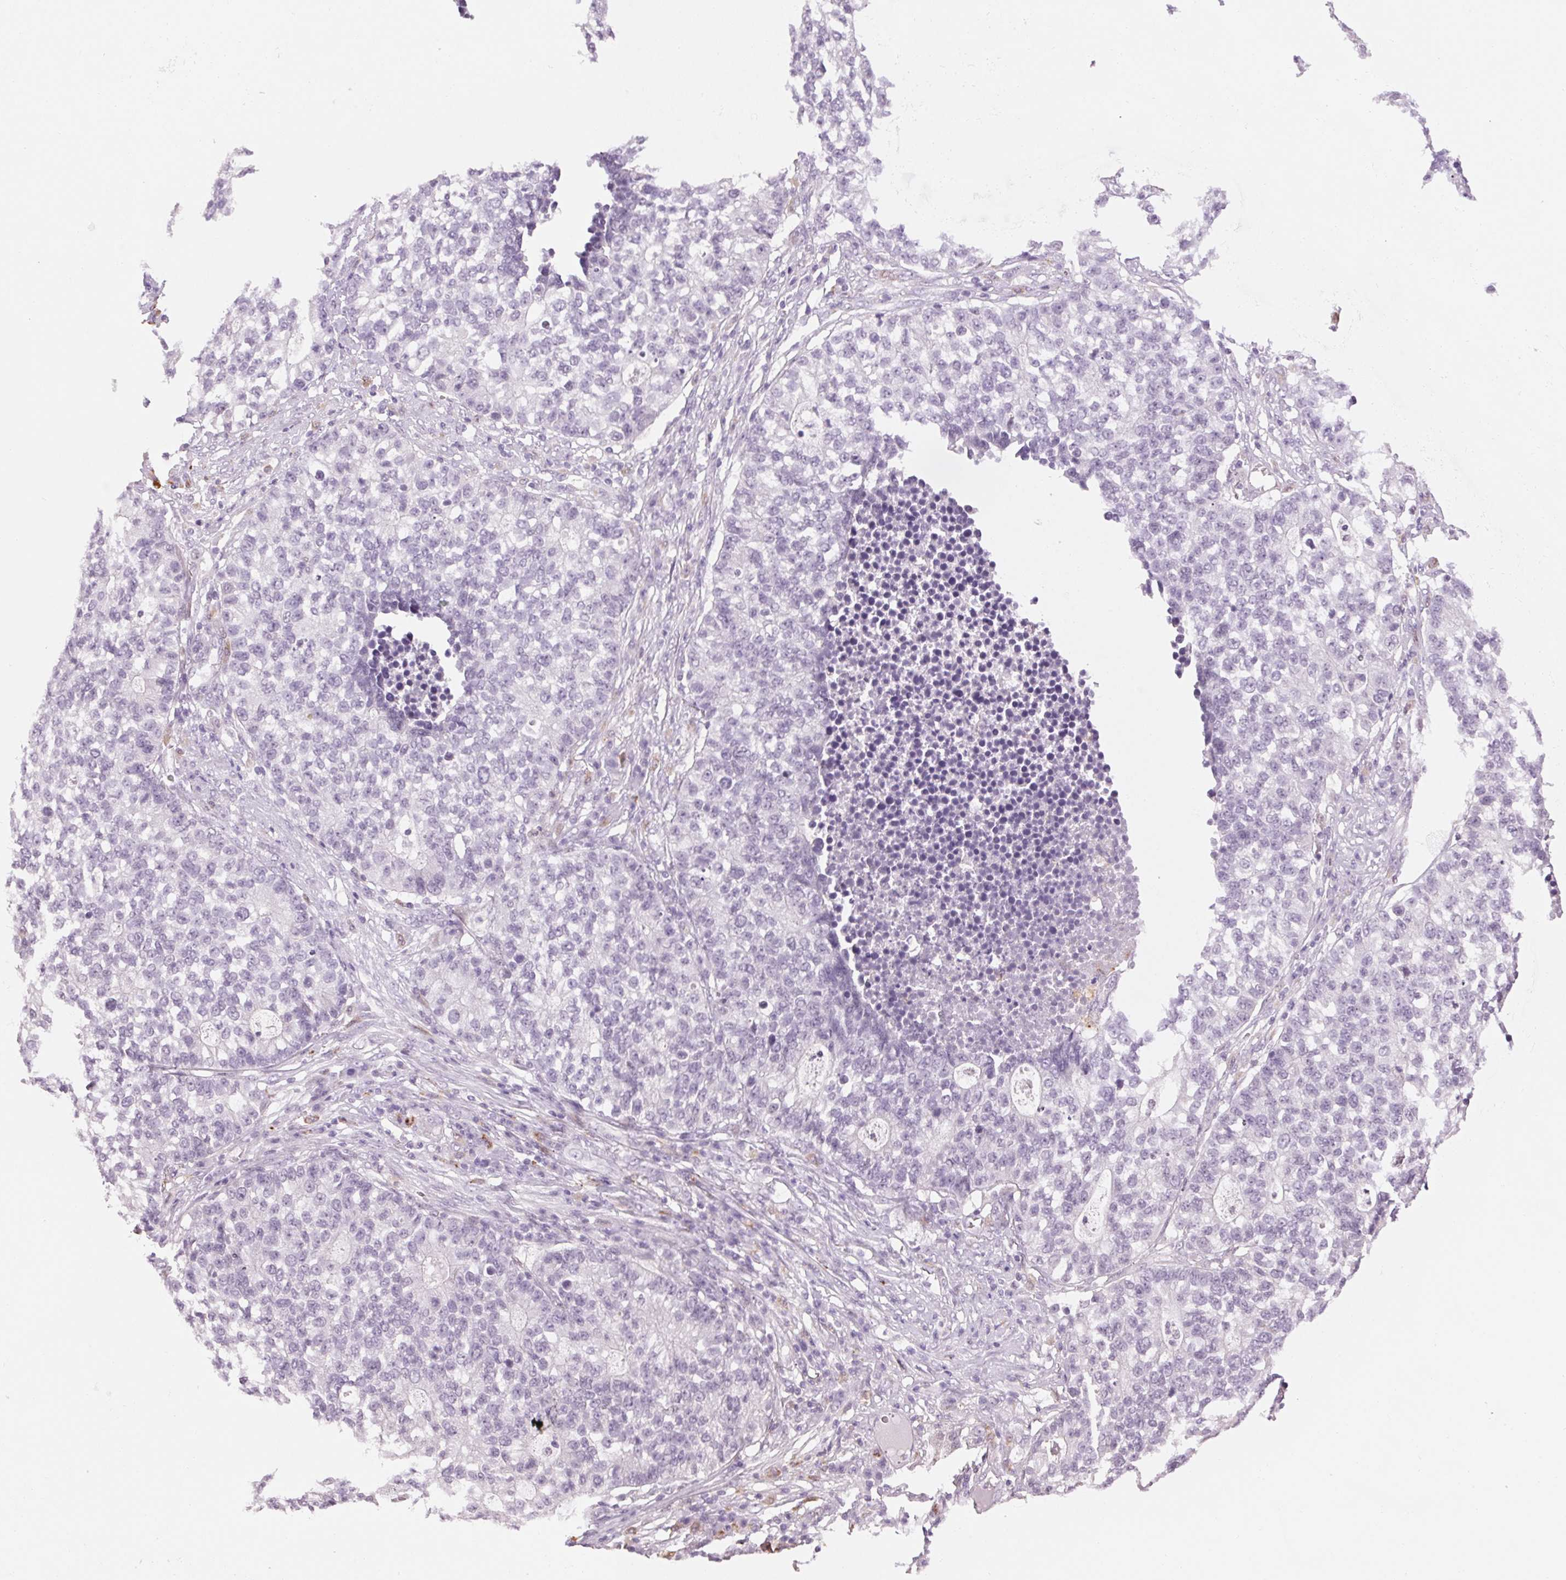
{"staining": {"intensity": "negative", "quantity": "none", "location": "none"}, "tissue": "lung cancer", "cell_type": "Tumor cells", "image_type": "cancer", "snomed": [{"axis": "morphology", "description": "Adenocarcinoma, NOS"}, {"axis": "topography", "description": "Lung"}], "caption": "Human lung cancer (adenocarcinoma) stained for a protein using immunohistochemistry (IHC) shows no staining in tumor cells.", "gene": "MPO", "patient": {"sex": "male", "age": 57}}